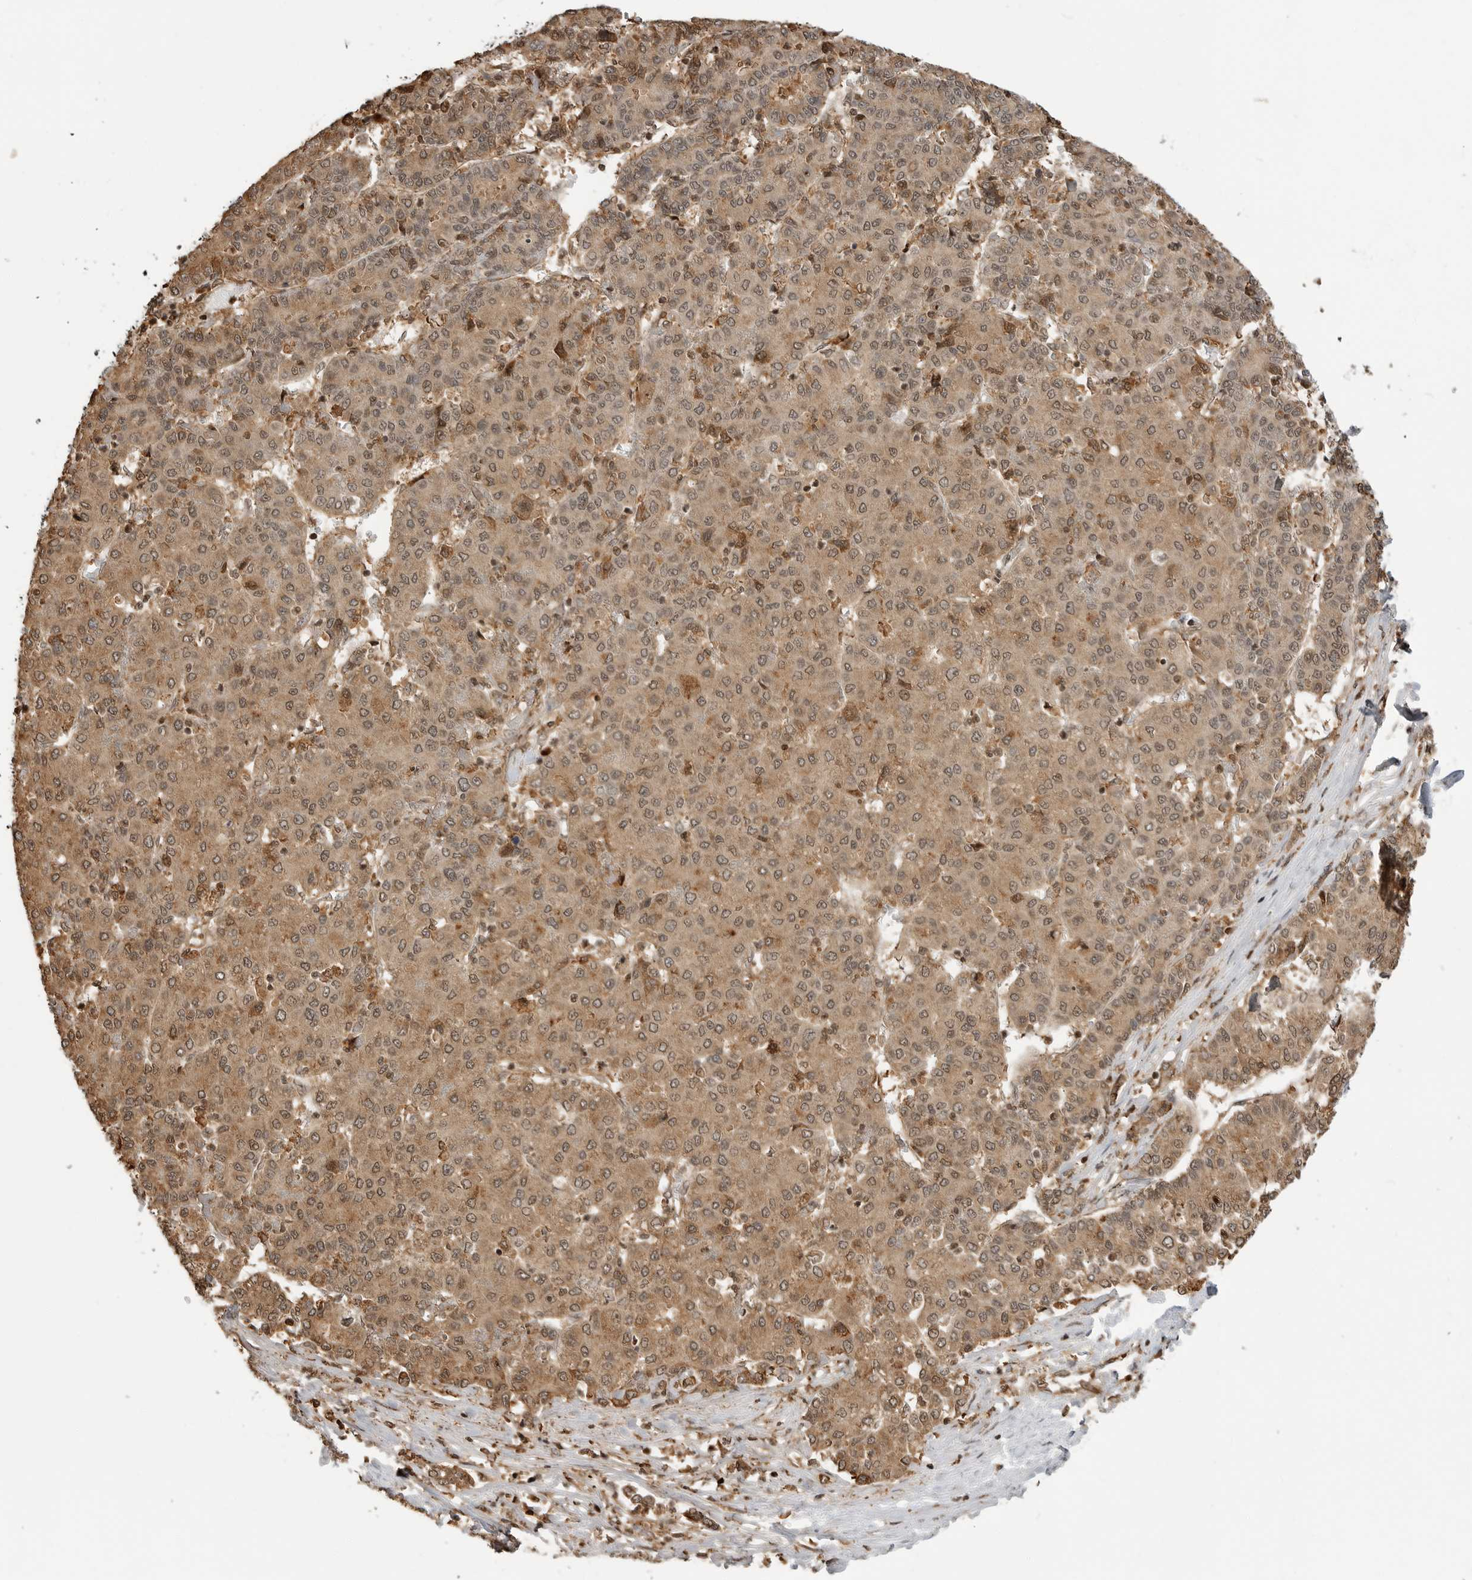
{"staining": {"intensity": "moderate", "quantity": ">75%", "location": "cytoplasmic/membranous,nuclear"}, "tissue": "liver cancer", "cell_type": "Tumor cells", "image_type": "cancer", "snomed": [{"axis": "morphology", "description": "Carcinoma, Hepatocellular, NOS"}, {"axis": "topography", "description": "Liver"}], "caption": "Liver cancer stained with a protein marker exhibits moderate staining in tumor cells.", "gene": "BMP2K", "patient": {"sex": "male", "age": 65}}